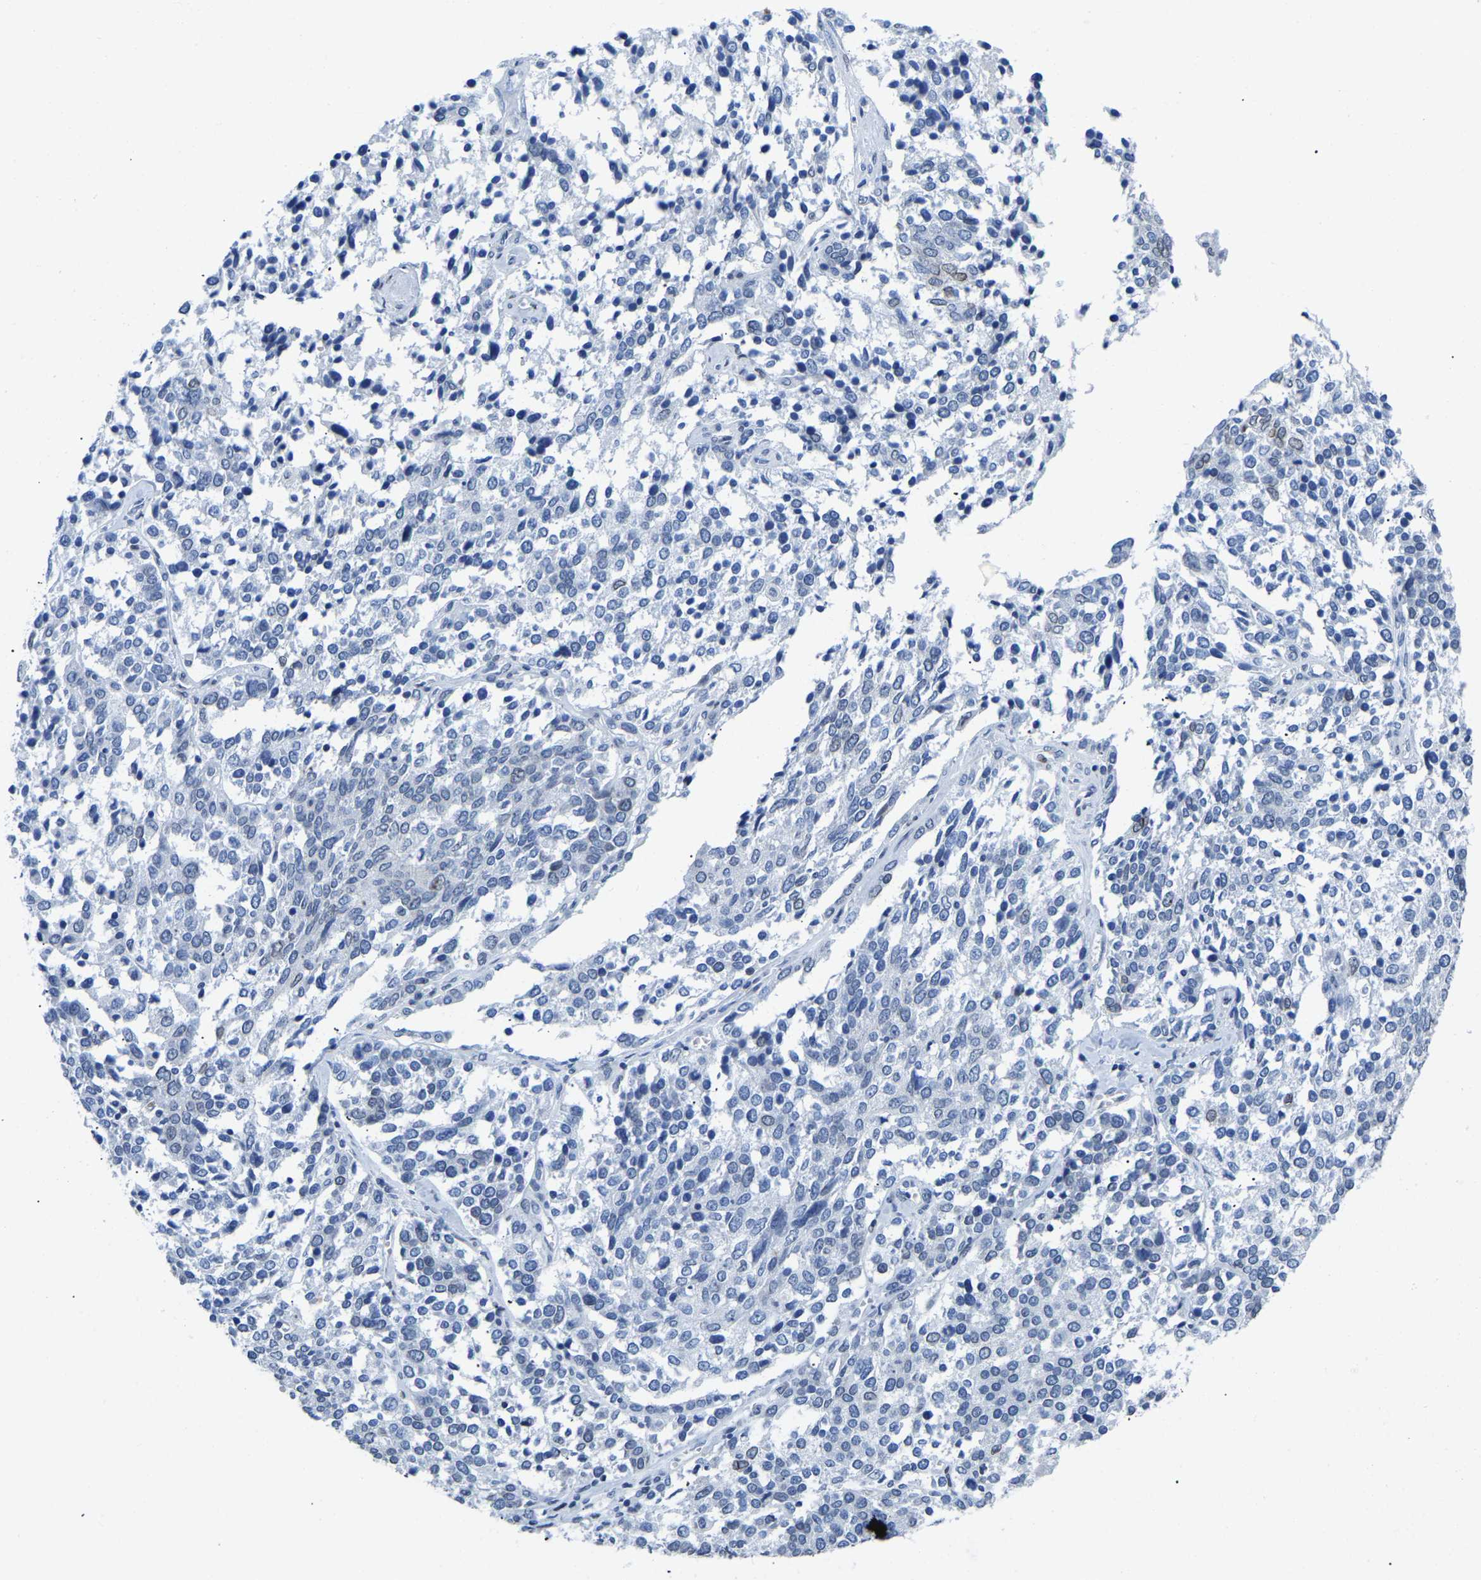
{"staining": {"intensity": "weak", "quantity": "<25%", "location": "cytoplasmic/membranous,nuclear"}, "tissue": "ovarian cancer", "cell_type": "Tumor cells", "image_type": "cancer", "snomed": [{"axis": "morphology", "description": "Cystadenocarcinoma, serous, NOS"}, {"axis": "topography", "description": "Ovary"}], "caption": "There is no significant staining in tumor cells of ovarian serous cystadenocarcinoma.", "gene": "UPK3A", "patient": {"sex": "female", "age": 44}}